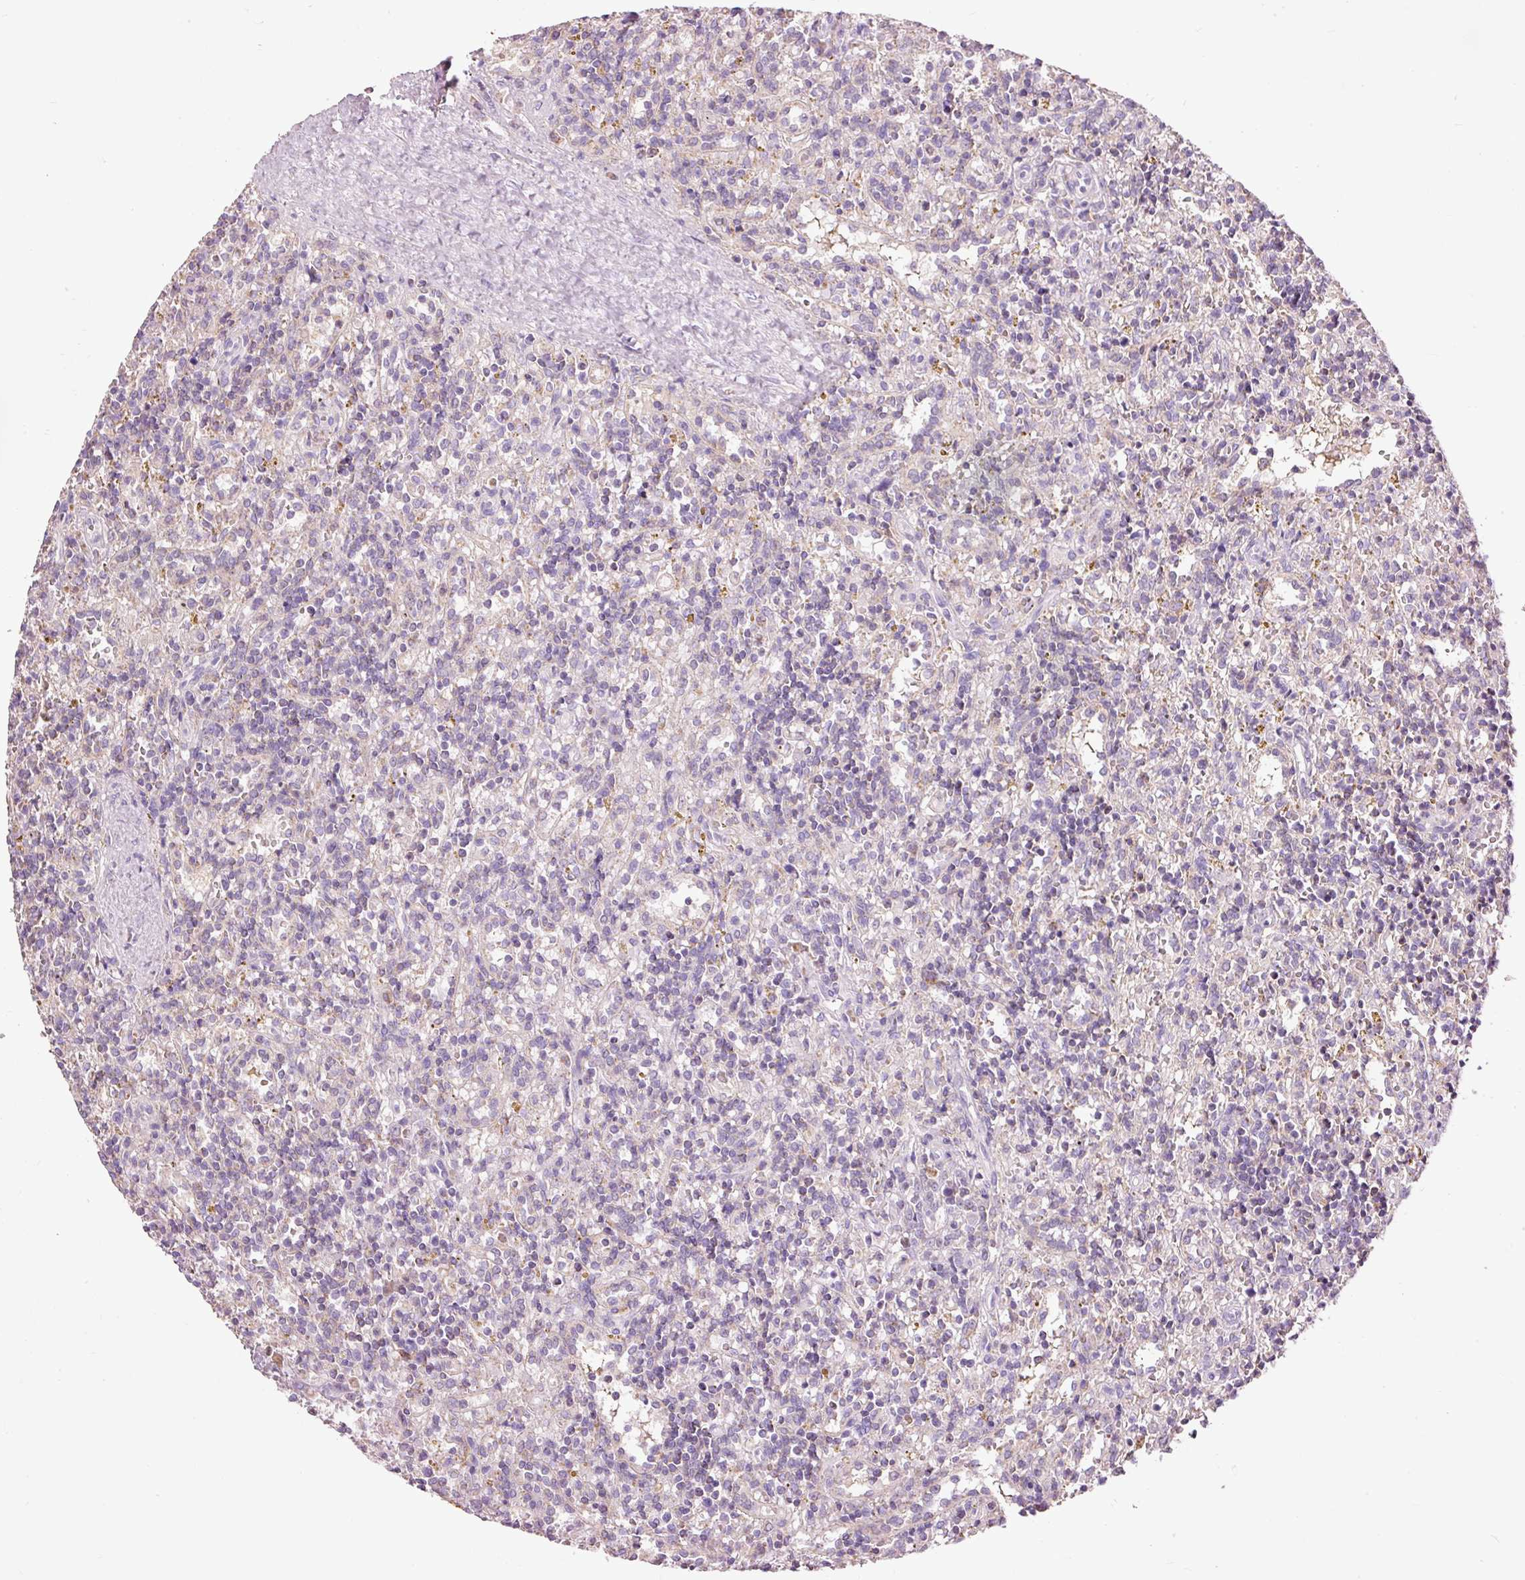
{"staining": {"intensity": "negative", "quantity": "none", "location": "none"}, "tissue": "lymphoma", "cell_type": "Tumor cells", "image_type": "cancer", "snomed": [{"axis": "morphology", "description": "Malignant lymphoma, non-Hodgkin's type, Low grade"}, {"axis": "topography", "description": "Spleen"}], "caption": "A high-resolution micrograph shows IHC staining of lymphoma, which exhibits no significant expression in tumor cells. (DAB immunohistochemistry visualized using brightfield microscopy, high magnification).", "gene": "PRDX5", "patient": {"sex": "male", "age": 67}}